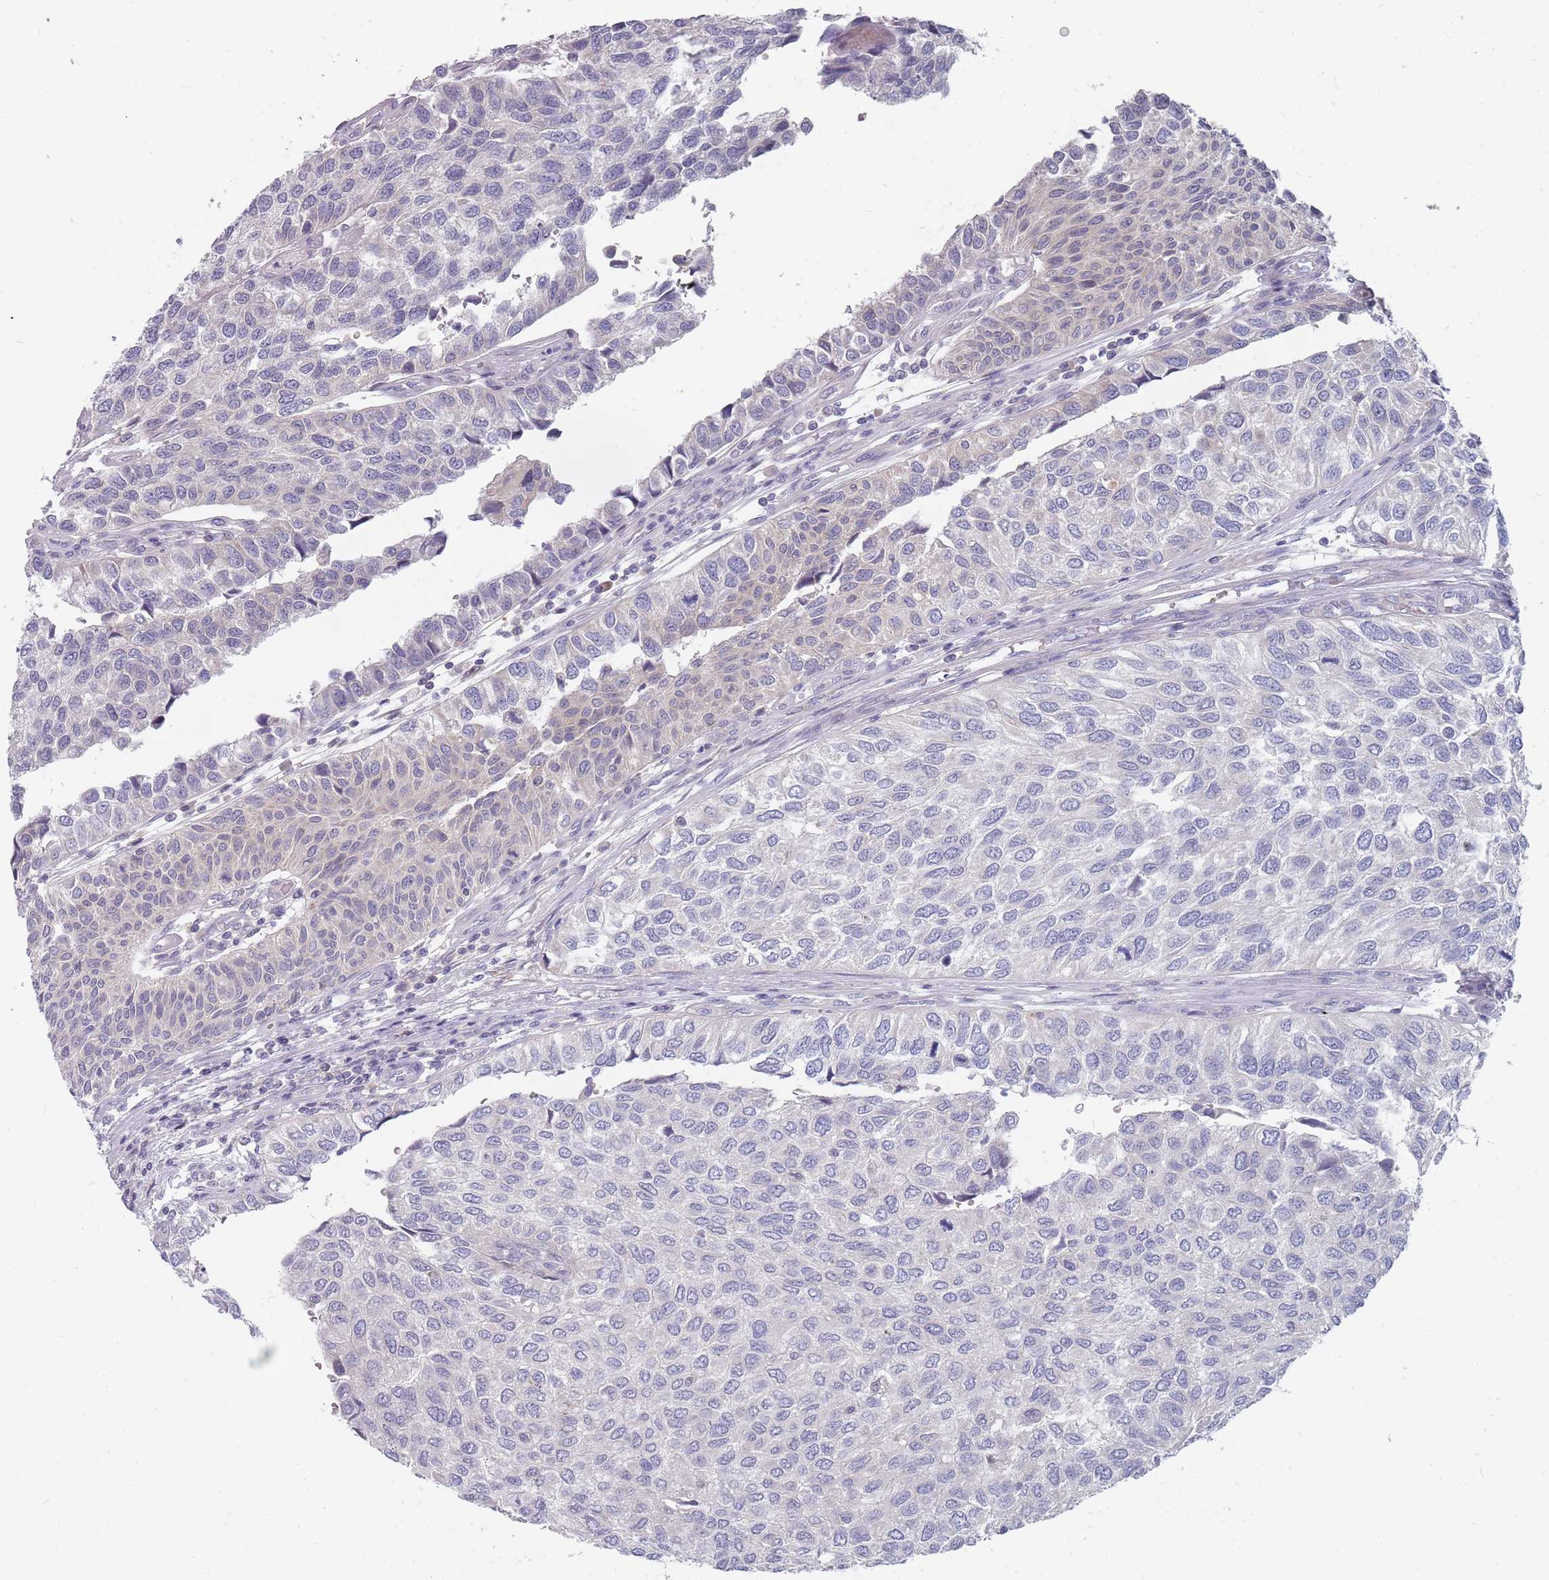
{"staining": {"intensity": "negative", "quantity": "none", "location": "none"}, "tissue": "urothelial cancer", "cell_type": "Tumor cells", "image_type": "cancer", "snomed": [{"axis": "morphology", "description": "Urothelial carcinoma, NOS"}, {"axis": "topography", "description": "Urinary bladder"}], "caption": "This is an immunohistochemistry image of transitional cell carcinoma. There is no staining in tumor cells.", "gene": "CMTR2", "patient": {"sex": "male", "age": 55}}